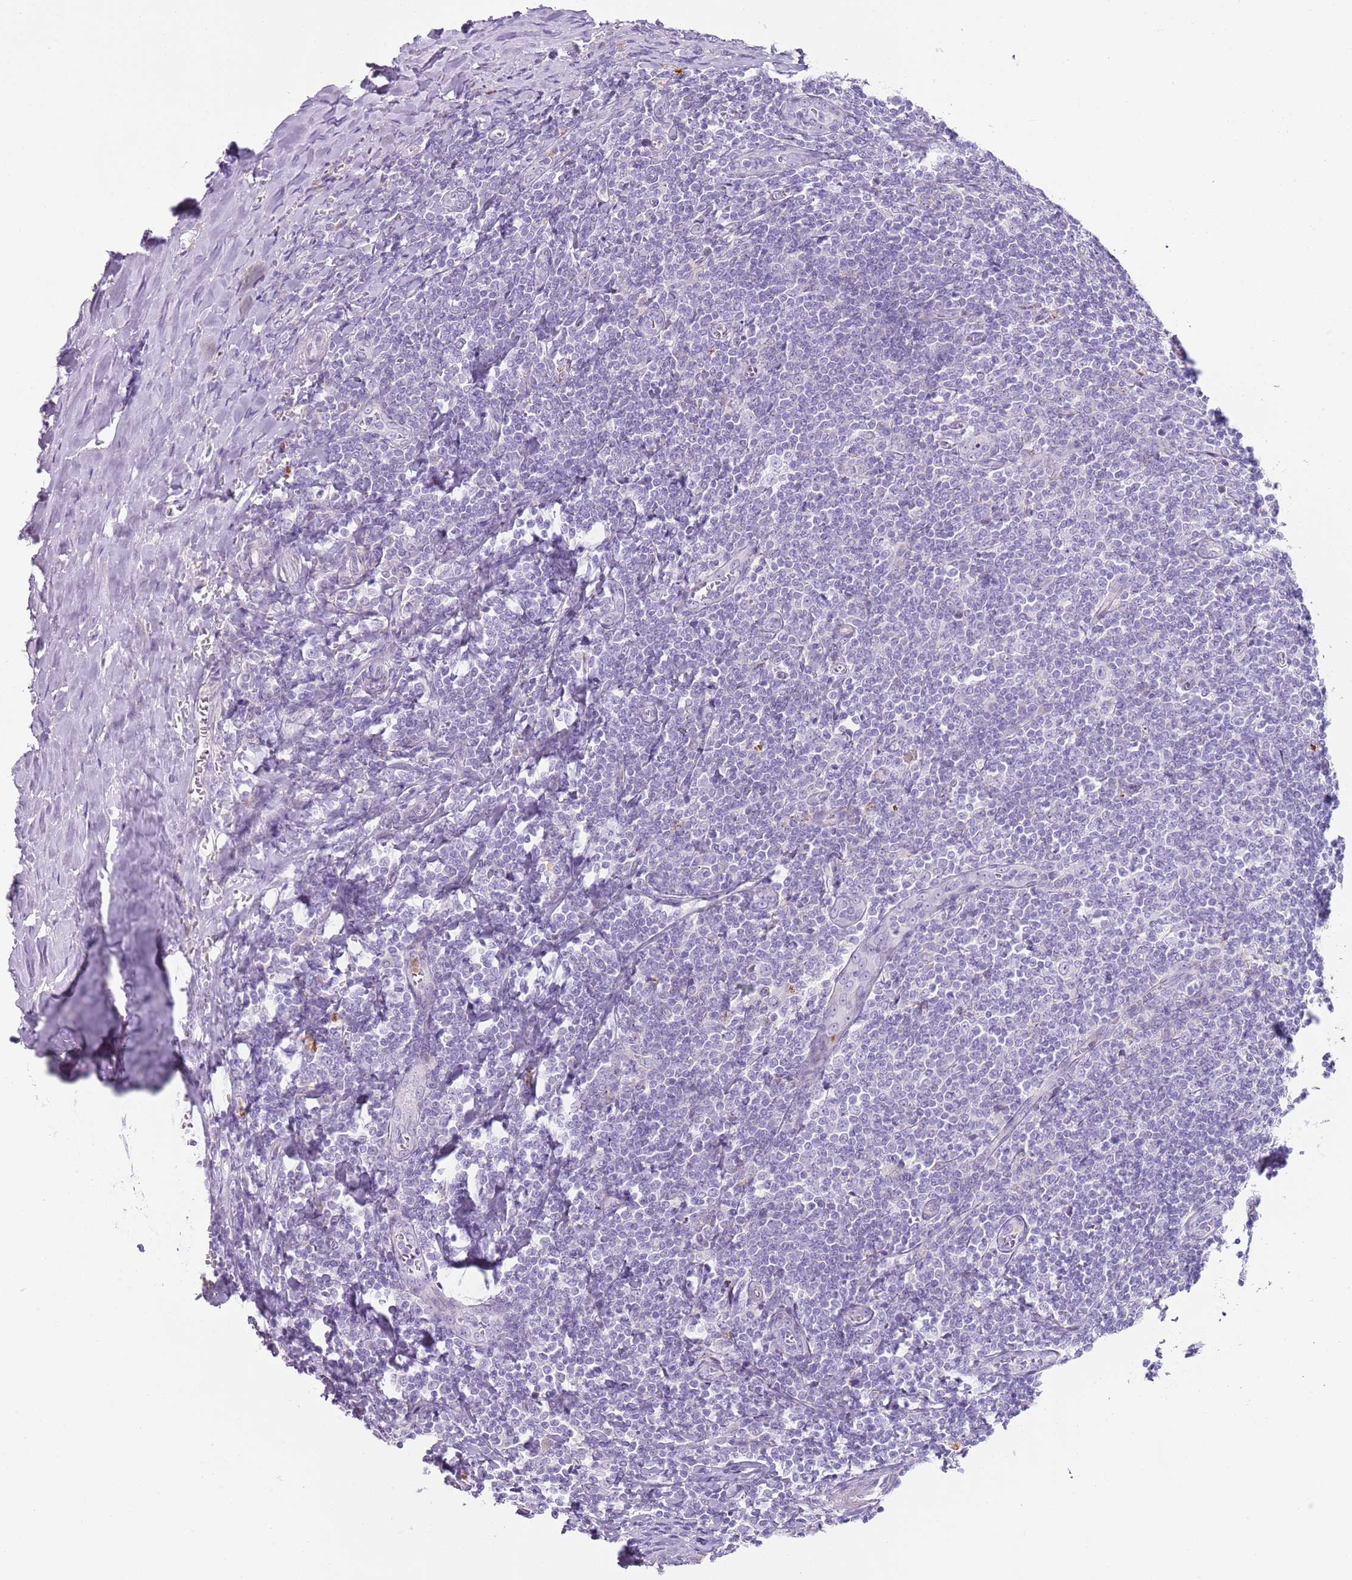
{"staining": {"intensity": "negative", "quantity": "none", "location": "none"}, "tissue": "tonsil", "cell_type": "Germinal center cells", "image_type": "normal", "snomed": [{"axis": "morphology", "description": "Normal tissue, NOS"}, {"axis": "topography", "description": "Tonsil"}], "caption": "This is an immunohistochemistry micrograph of normal tonsil. There is no expression in germinal center cells.", "gene": "CD177", "patient": {"sex": "male", "age": 27}}